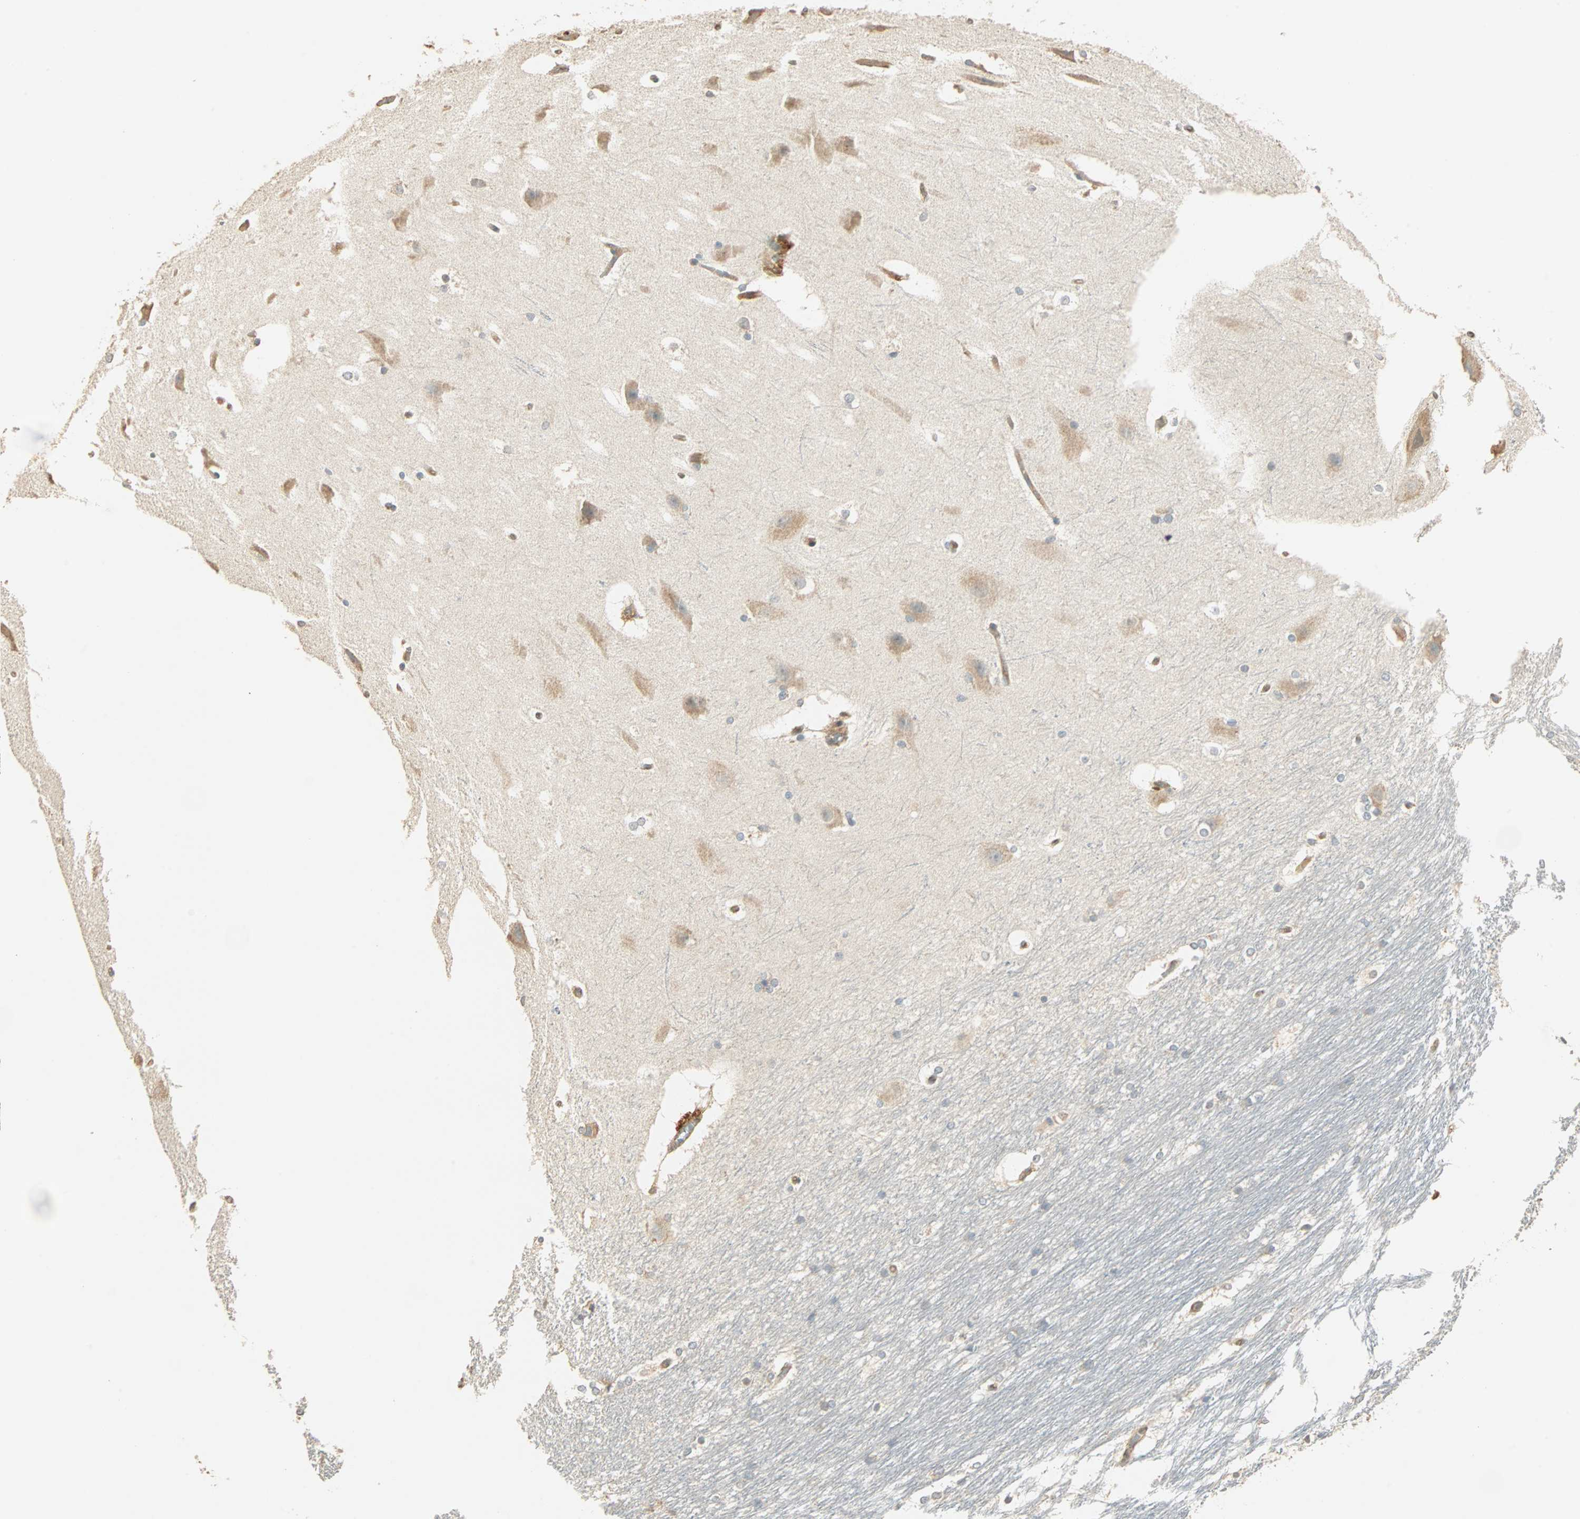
{"staining": {"intensity": "weak", "quantity": "<25%", "location": "cytoplasmic/membranous"}, "tissue": "hippocampus", "cell_type": "Glial cells", "image_type": "normal", "snomed": [{"axis": "morphology", "description": "Normal tissue, NOS"}, {"axis": "topography", "description": "Hippocampus"}], "caption": "Immunohistochemical staining of unremarkable human hippocampus reveals no significant expression in glial cells.", "gene": "GALK1", "patient": {"sex": "female", "age": 19}}